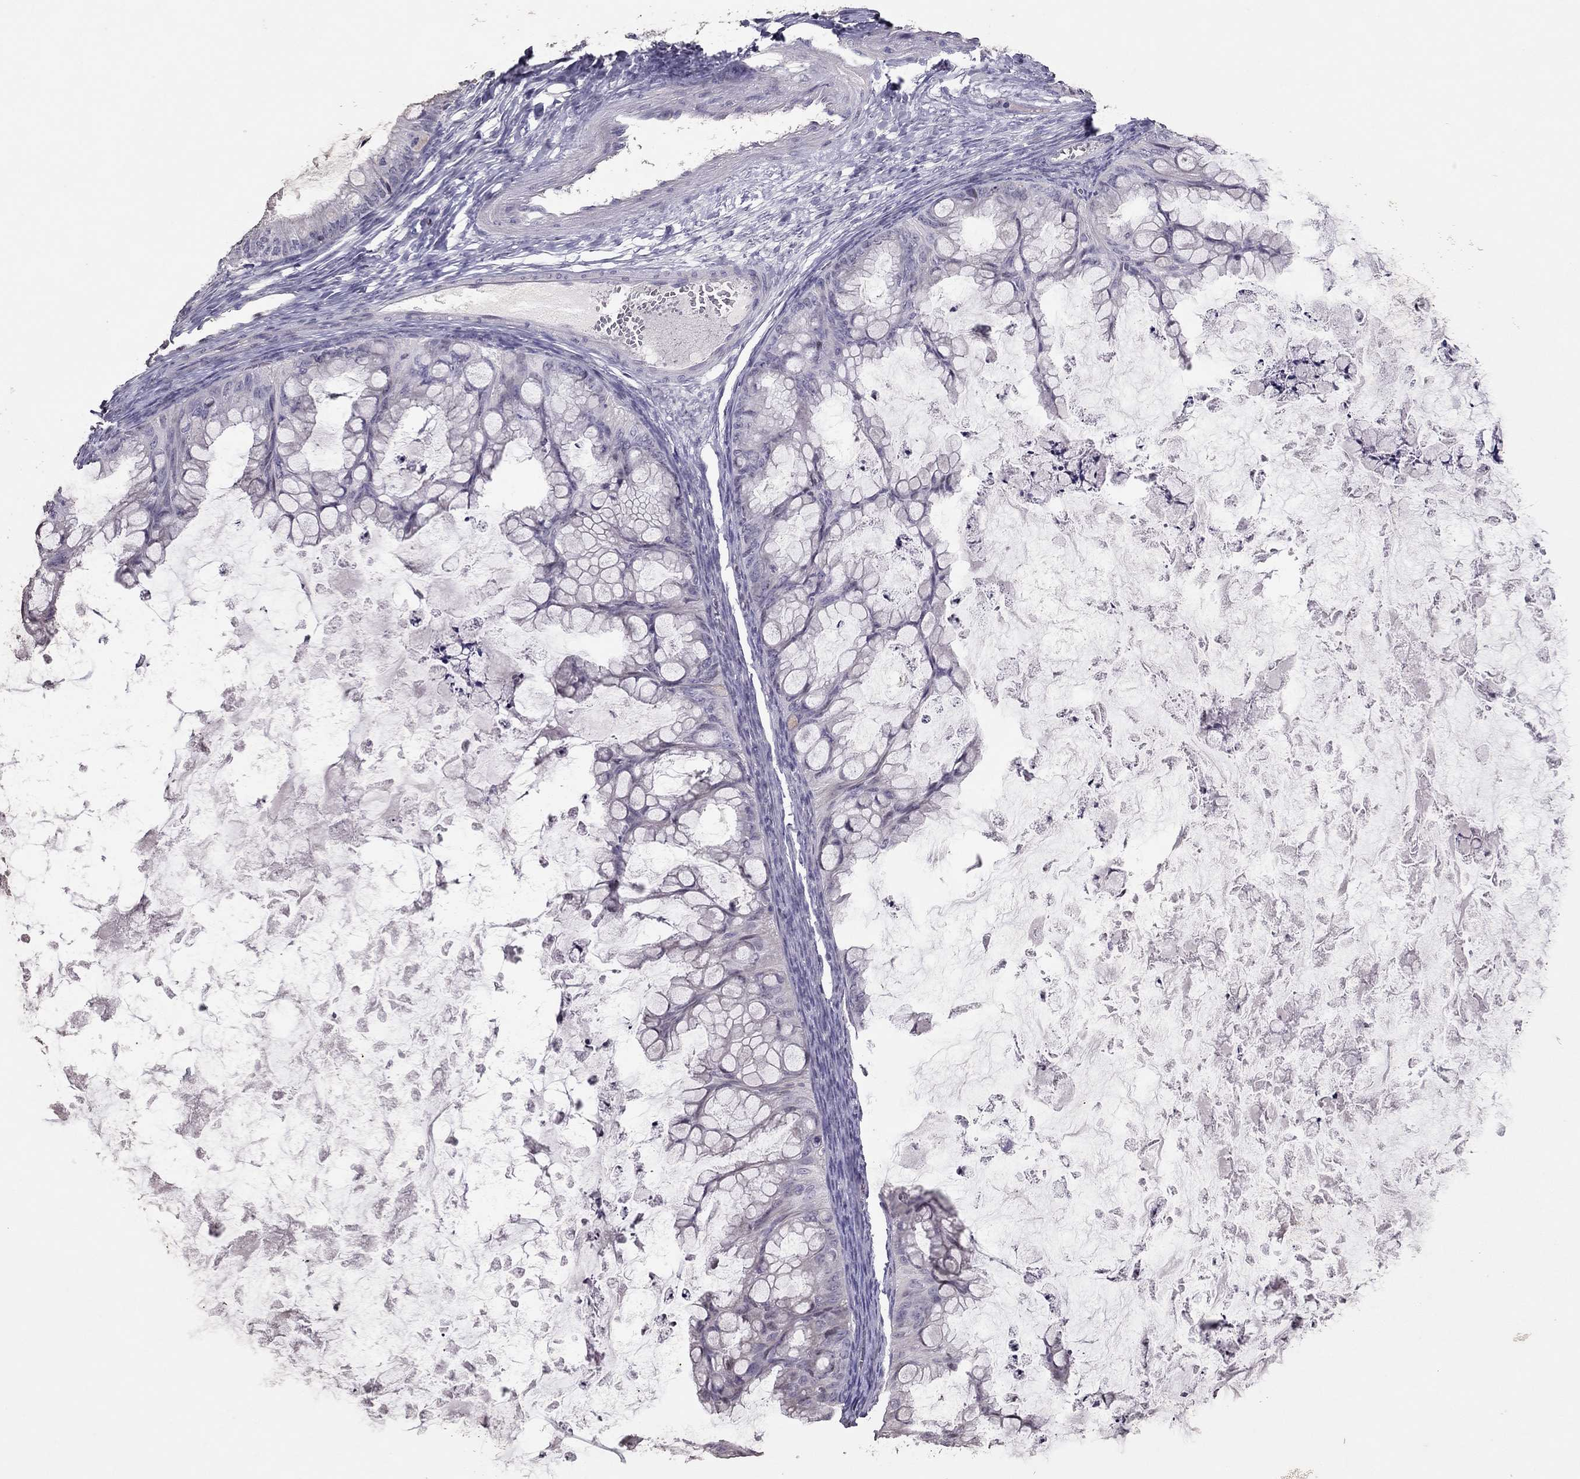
{"staining": {"intensity": "negative", "quantity": "none", "location": "none"}, "tissue": "ovarian cancer", "cell_type": "Tumor cells", "image_type": "cancer", "snomed": [{"axis": "morphology", "description": "Cystadenocarcinoma, mucinous, NOS"}, {"axis": "topography", "description": "Ovary"}], "caption": "Immunohistochemical staining of human ovarian cancer (mucinous cystadenocarcinoma) shows no significant expression in tumor cells. (Immunohistochemistry (ihc), brightfield microscopy, high magnification).", "gene": "TSHB", "patient": {"sex": "female", "age": 35}}